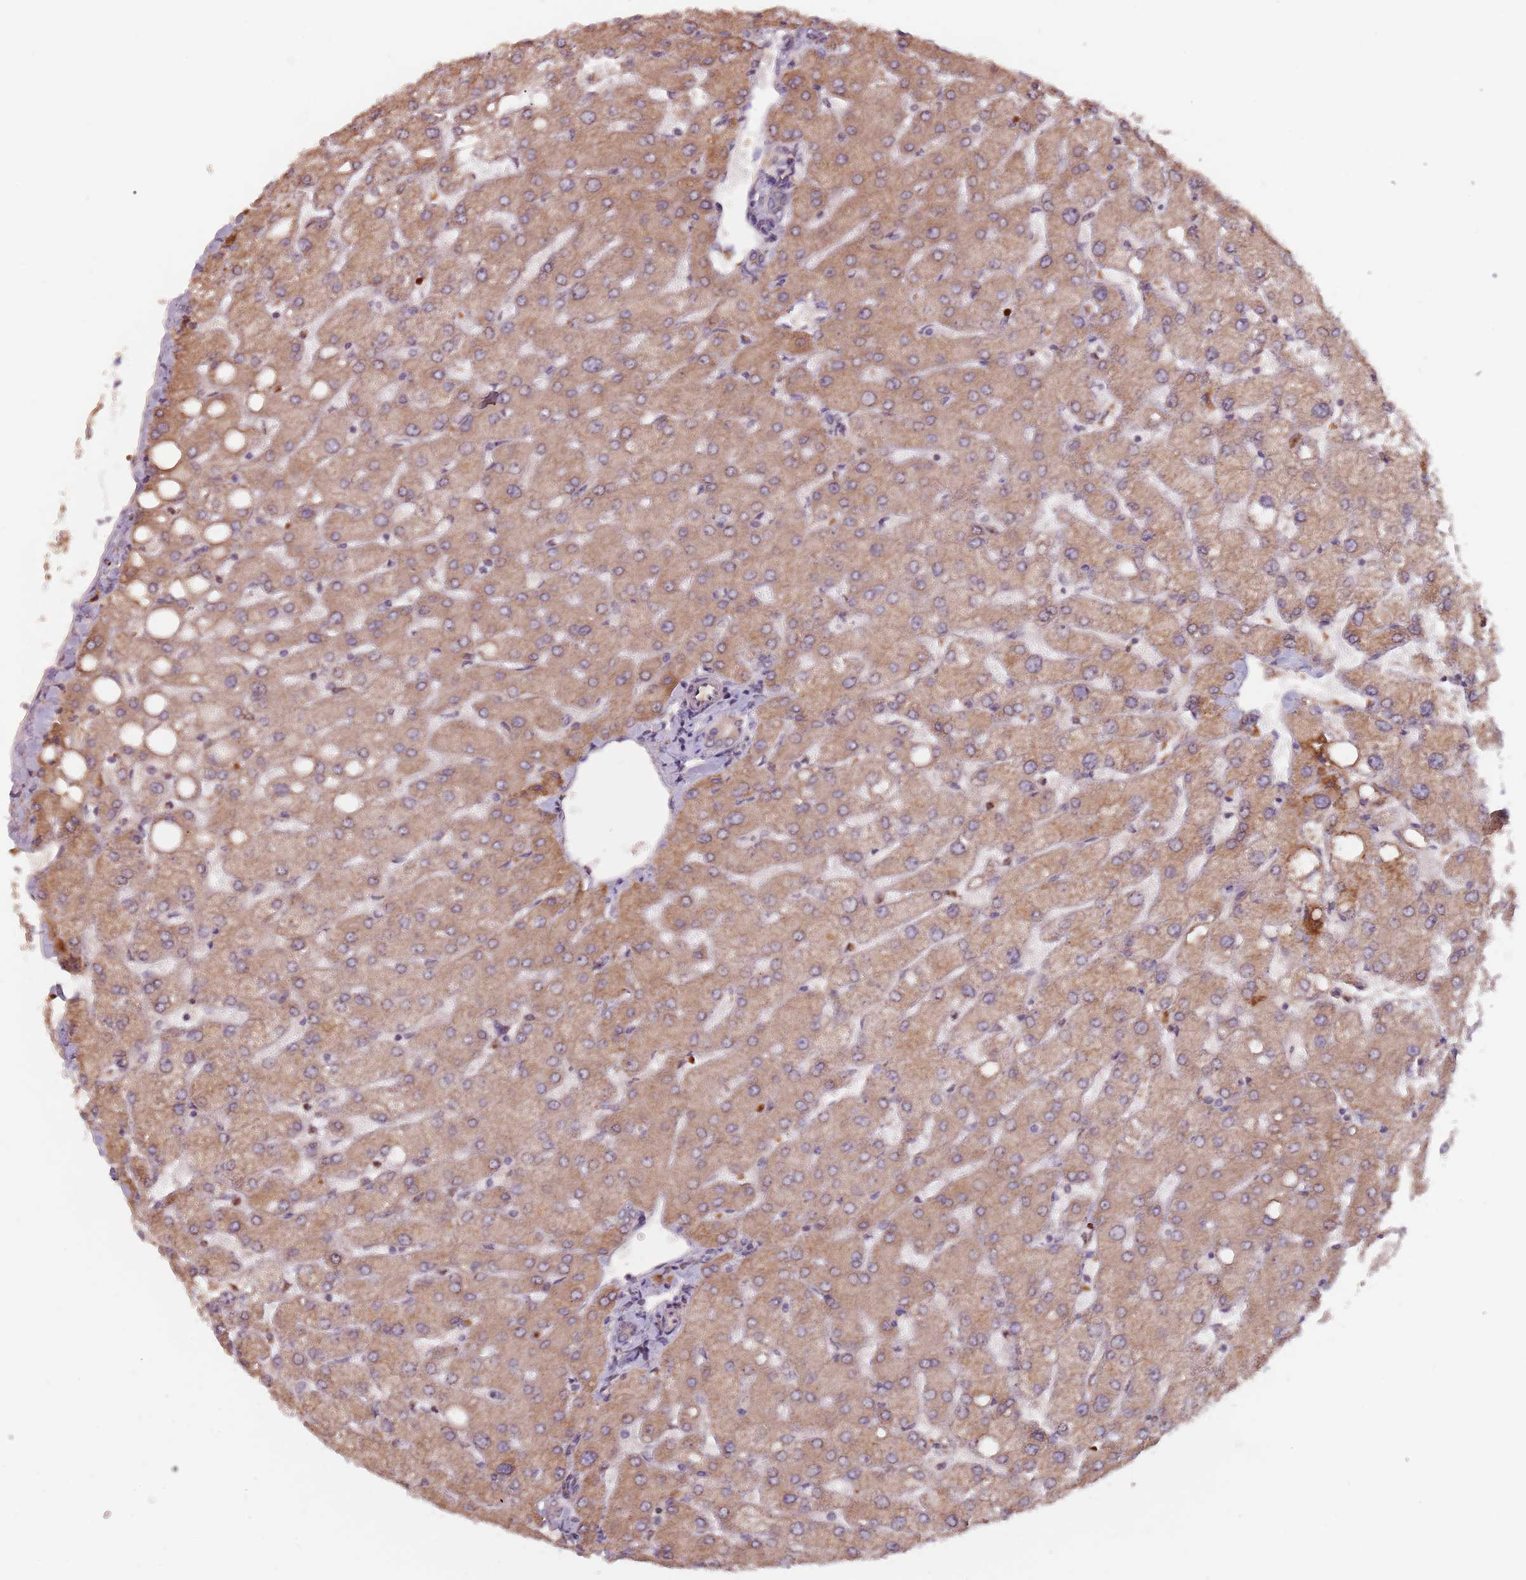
{"staining": {"intensity": "negative", "quantity": "none", "location": "none"}, "tissue": "liver", "cell_type": "Cholangiocytes", "image_type": "normal", "snomed": [{"axis": "morphology", "description": "Normal tissue, NOS"}, {"axis": "topography", "description": "Liver"}], "caption": "DAB immunohistochemical staining of normal human liver reveals no significant staining in cholangiocytes.", "gene": "GPR180", "patient": {"sex": "female", "age": 54}}